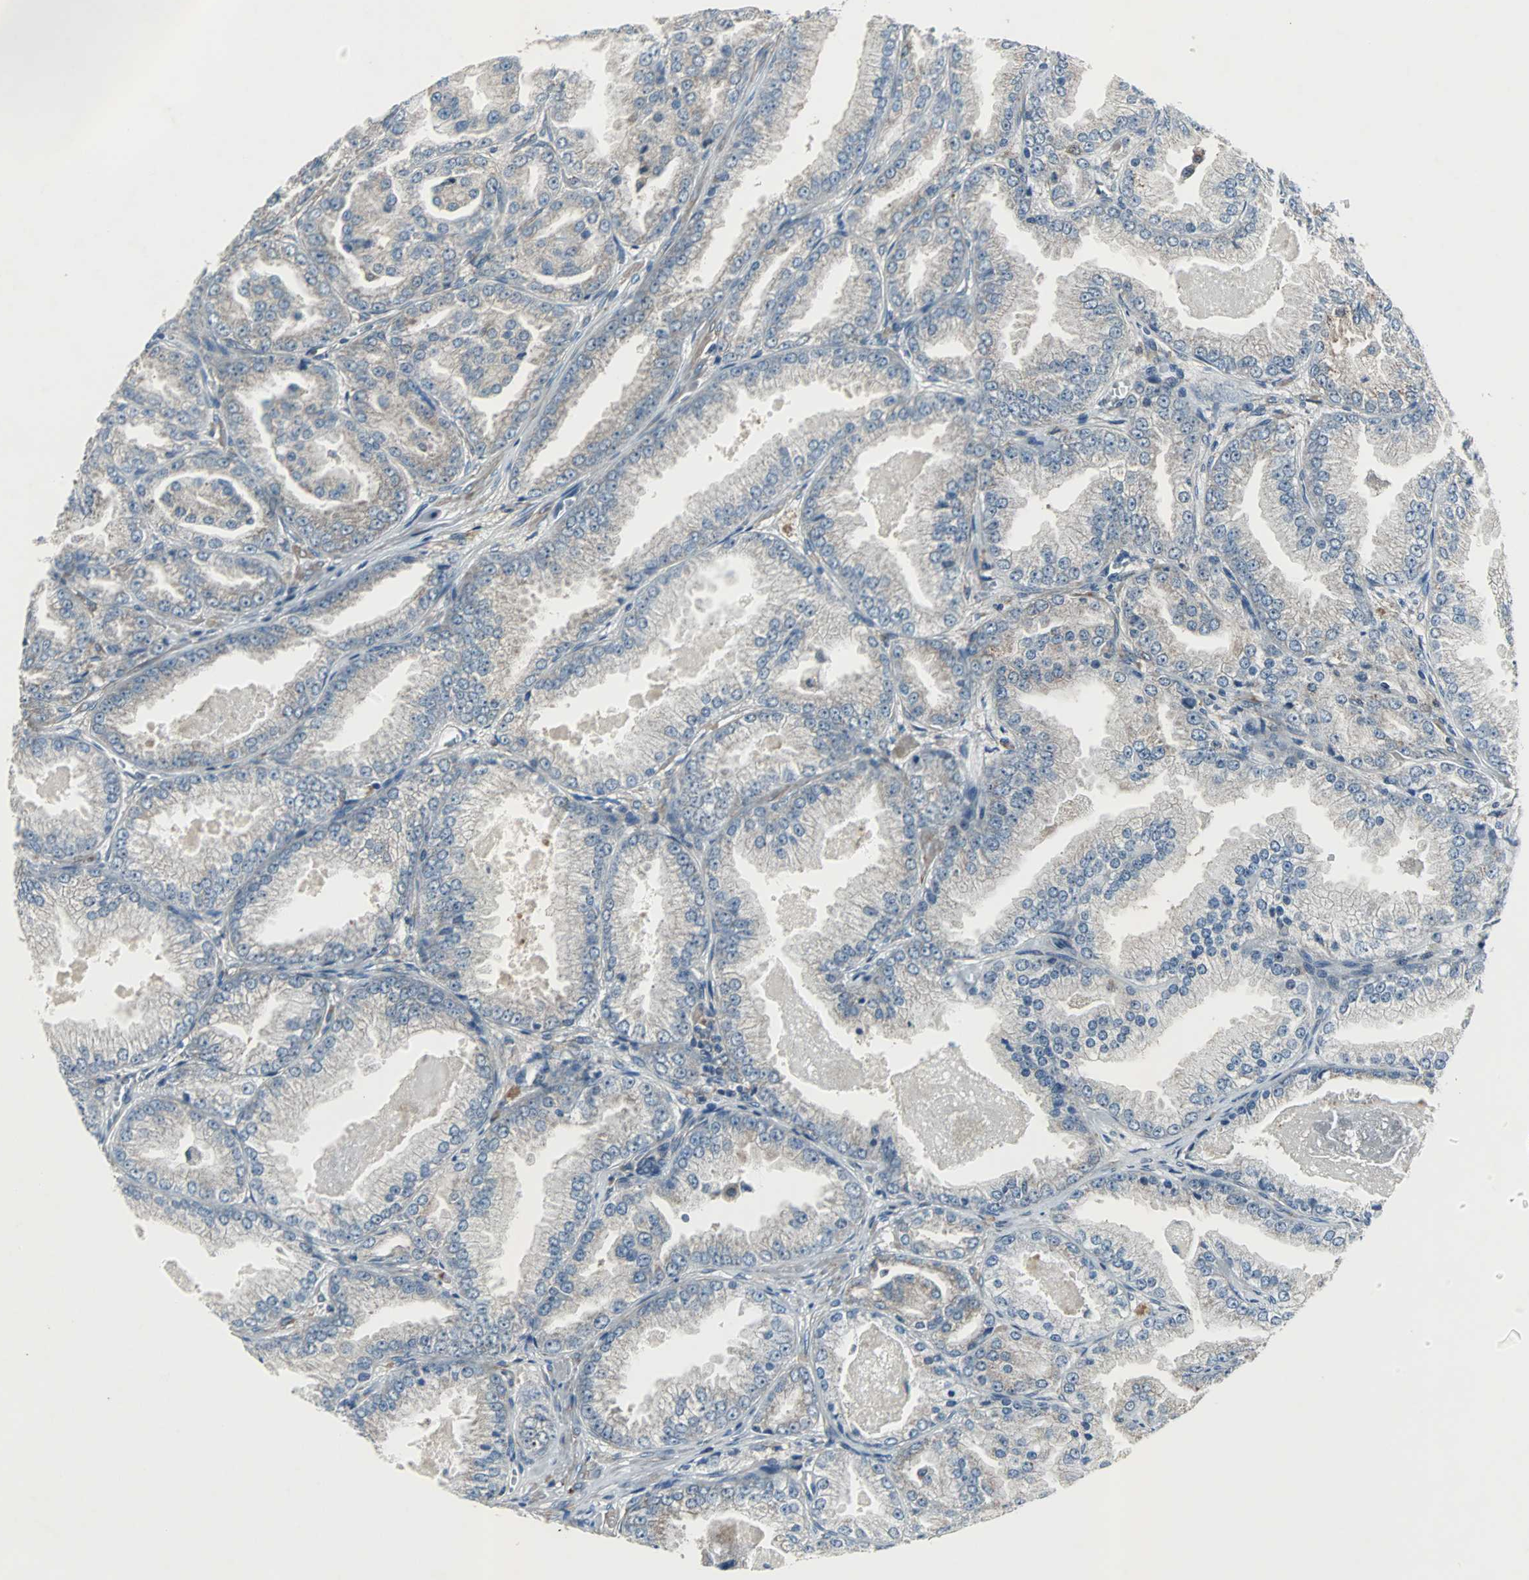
{"staining": {"intensity": "weak", "quantity": "<25%", "location": "cytoplasmic/membranous"}, "tissue": "prostate cancer", "cell_type": "Tumor cells", "image_type": "cancer", "snomed": [{"axis": "morphology", "description": "Adenocarcinoma, High grade"}, {"axis": "topography", "description": "Prostate"}], "caption": "An immunohistochemistry photomicrograph of prostate cancer is shown. There is no staining in tumor cells of prostate cancer.", "gene": "SOS1", "patient": {"sex": "male", "age": 61}}